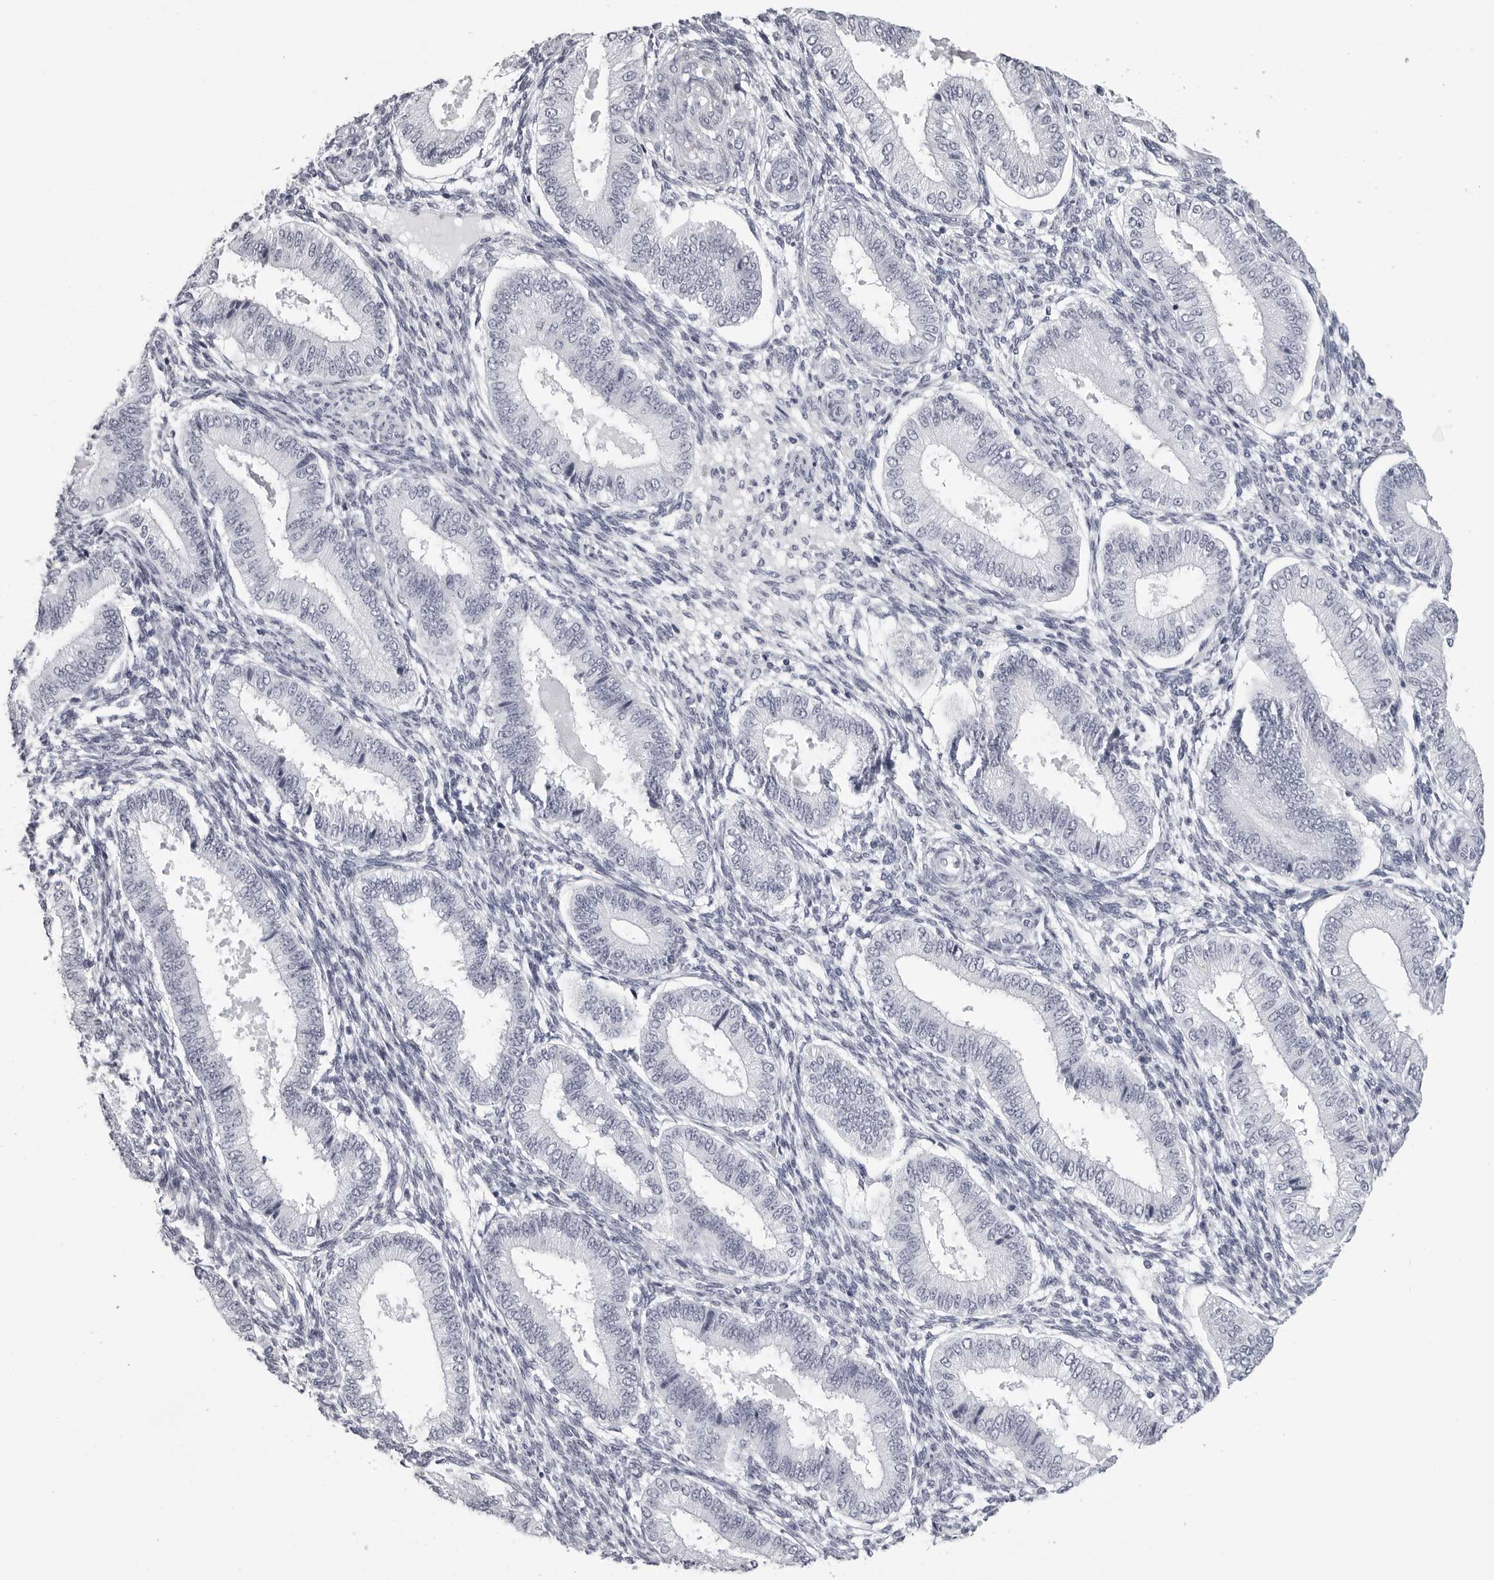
{"staining": {"intensity": "negative", "quantity": "none", "location": "none"}, "tissue": "endometrium", "cell_type": "Cells in endometrial stroma", "image_type": "normal", "snomed": [{"axis": "morphology", "description": "Normal tissue, NOS"}, {"axis": "topography", "description": "Endometrium"}], "caption": "Immunohistochemistry histopathology image of benign human endometrium stained for a protein (brown), which reveals no positivity in cells in endometrial stroma.", "gene": "BPIFA1", "patient": {"sex": "female", "age": 39}}